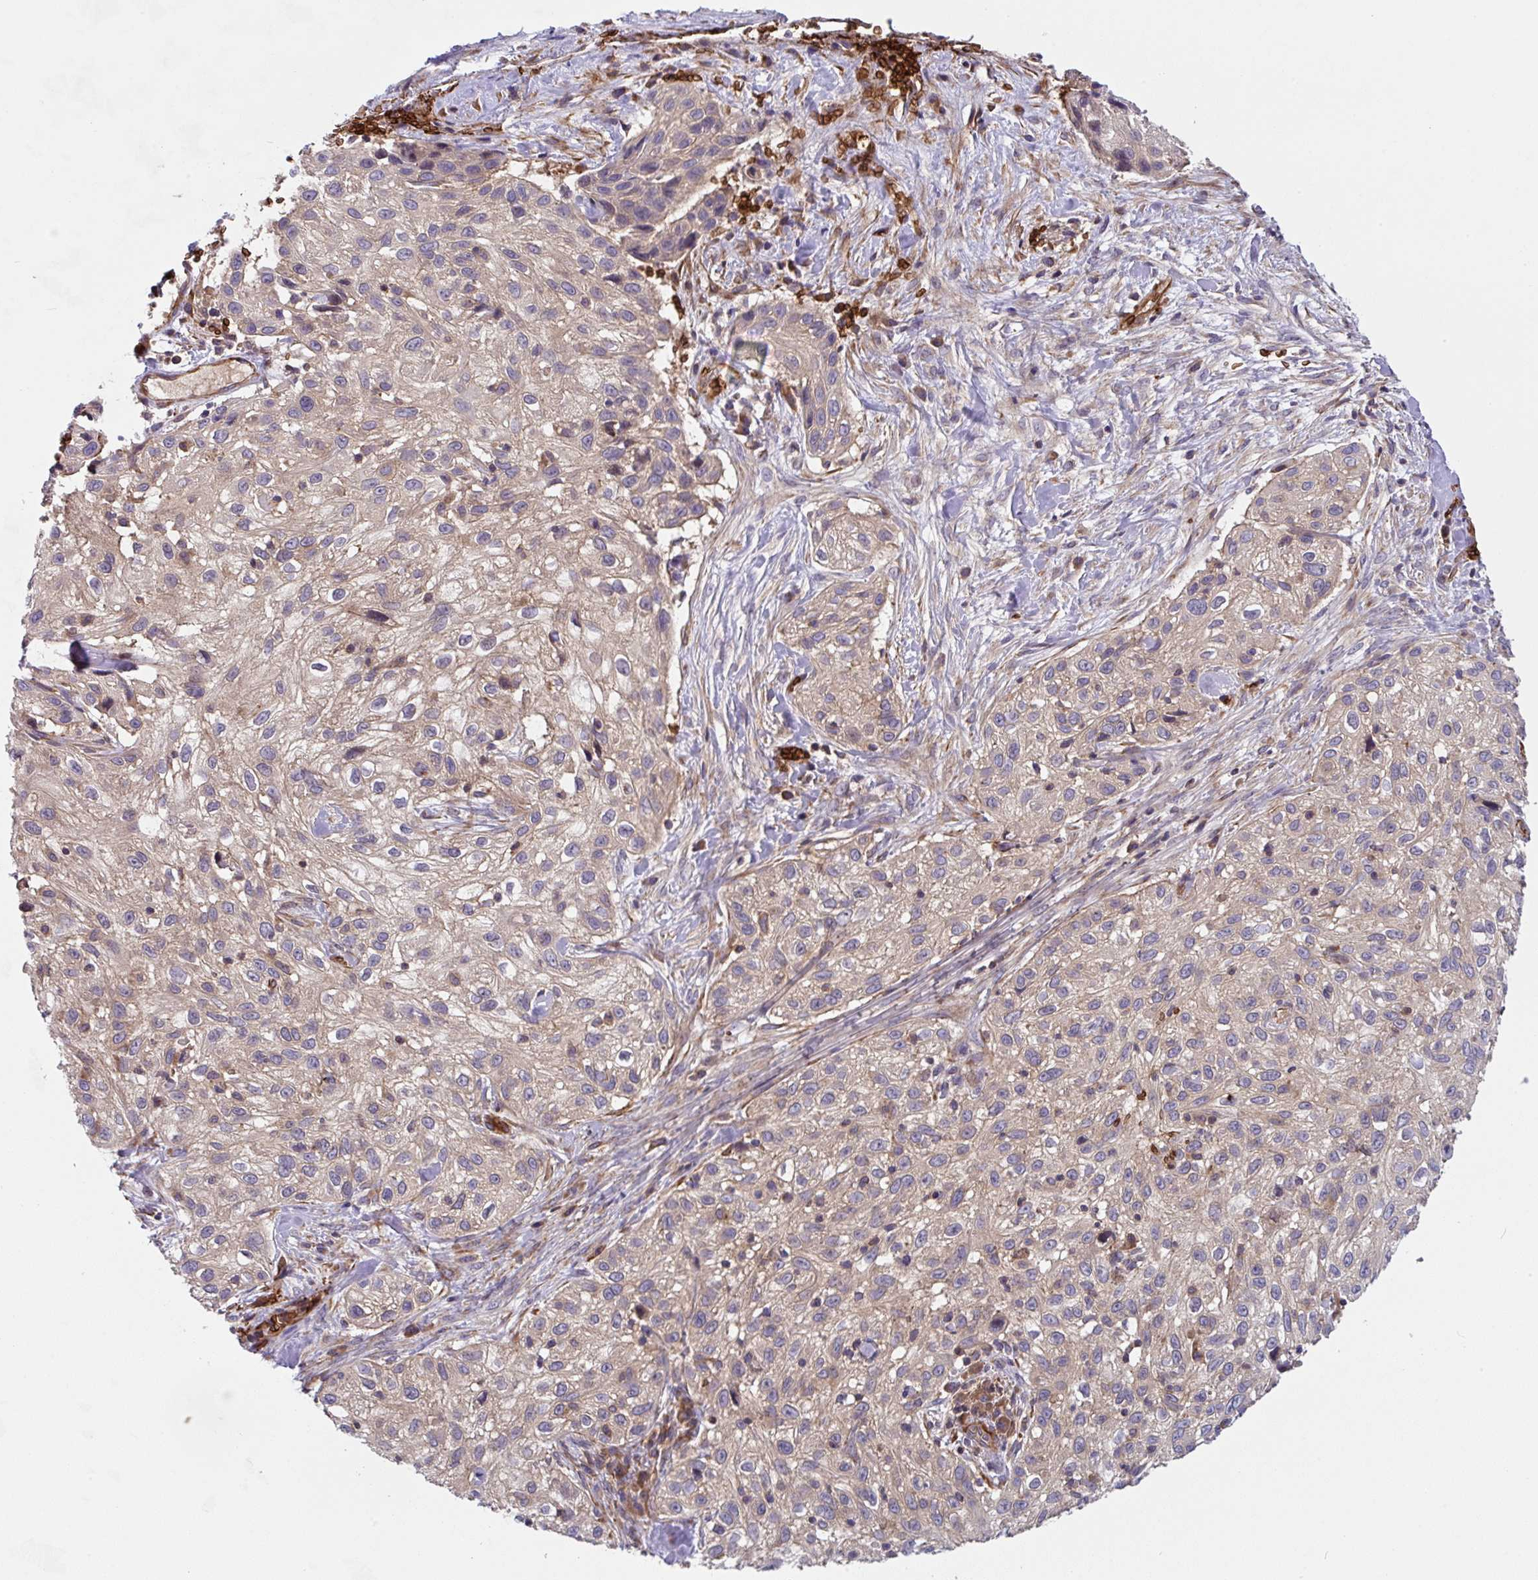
{"staining": {"intensity": "weak", "quantity": "25%-75%", "location": "cytoplasmic/membranous"}, "tissue": "skin cancer", "cell_type": "Tumor cells", "image_type": "cancer", "snomed": [{"axis": "morphology", "description": "Squamous cell carcinoma, NOS"}, {"axis": "topography", "description": "Skin"}], "caption": "Immunohistochemistry of human squamous cell carcinoma (skin) shows low levels of weak cytoplasmic/membranous staining in about 25%-75% of tumor cells. The staining is performed using DAB brown chromogen to label protein expression. The nuclei are counter-stained blue using hematoxylin.", "gene": "APOBEC3D", "patient": {"sex": "male", "age": 82}}